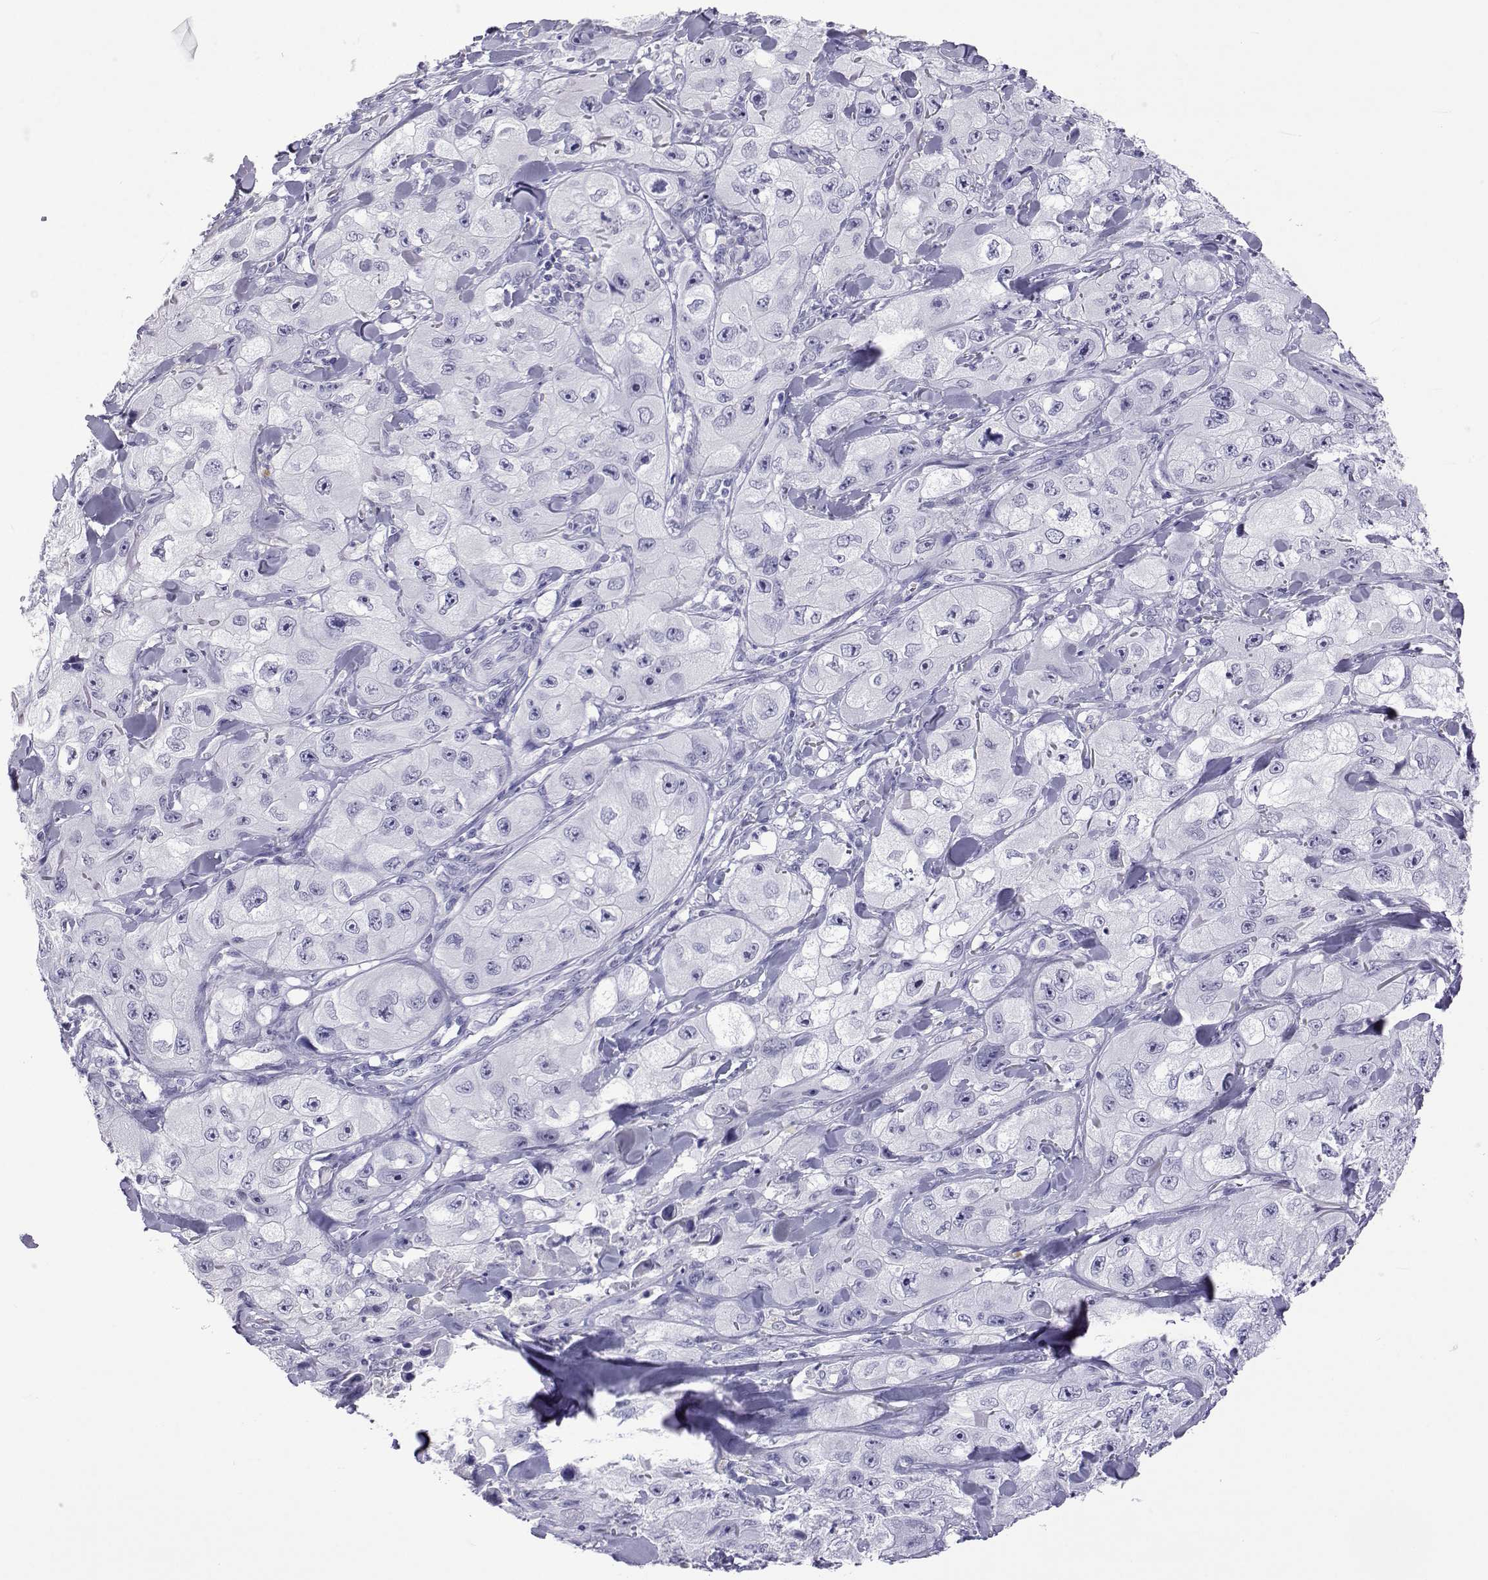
{"staining": {"intensity": "negative", "quantity": "none", "location": "none"}, "tissue": "skin cancer", "cell_type": "Tumor cells", "image_type": "cancer", "snomed": [{"axis": "morphology", "description": "Squamous cell carcinoma, NOS"}, {"axis": "topography", "description": "Skin"}, {"axis": "topography", "description": "Subcutis"}], "caption": "Immunohistochemical staining of skin cancer exhibits no significant staining in tumor cells.", "gene": "ACTL7A", "patient": {"sex": "male", "age": 73}}